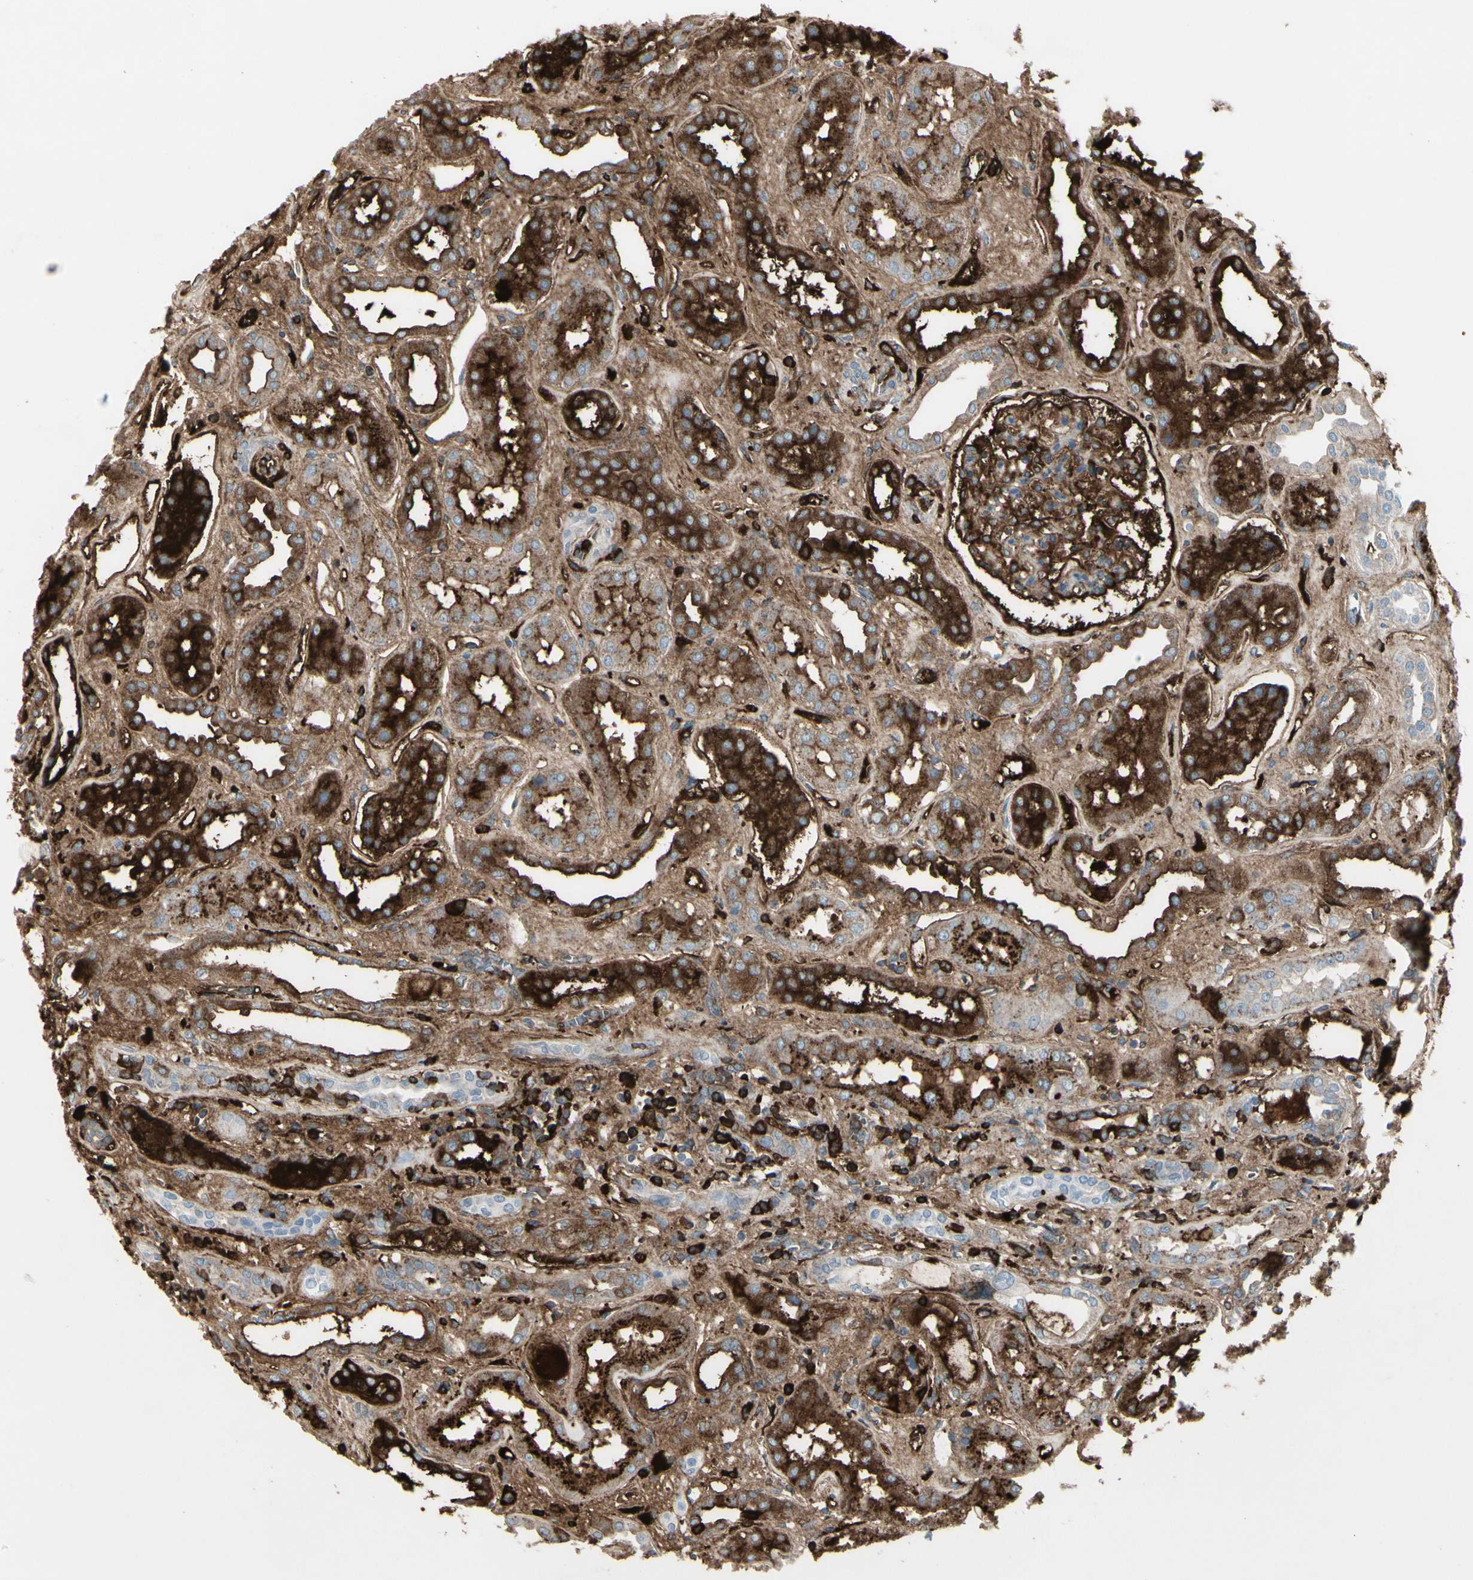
{"staining": {"intensity": "strong", "quantity": ">75%", "location": "cytoplasmic/membranous"}, "tissue": "kidney", "cell_type": "Cells in glomeruli", "image_type": "normal", "snomed": [{"axis": "morphology", "description": "Normal tissue, NOS"}, {"axis": "topography", "description": "Kidney"}], "caption": "Immunohistochemical staining of normal human kidney exhibits high levels of strong cytoplasmic/membranous expression in approximately >75% of cells in glomeruli. (brown staining indicates protein expression, while blue staining denotes nuclei).", "gene": "IGHG1", "patient": {"sex": "male", "age": 59}}